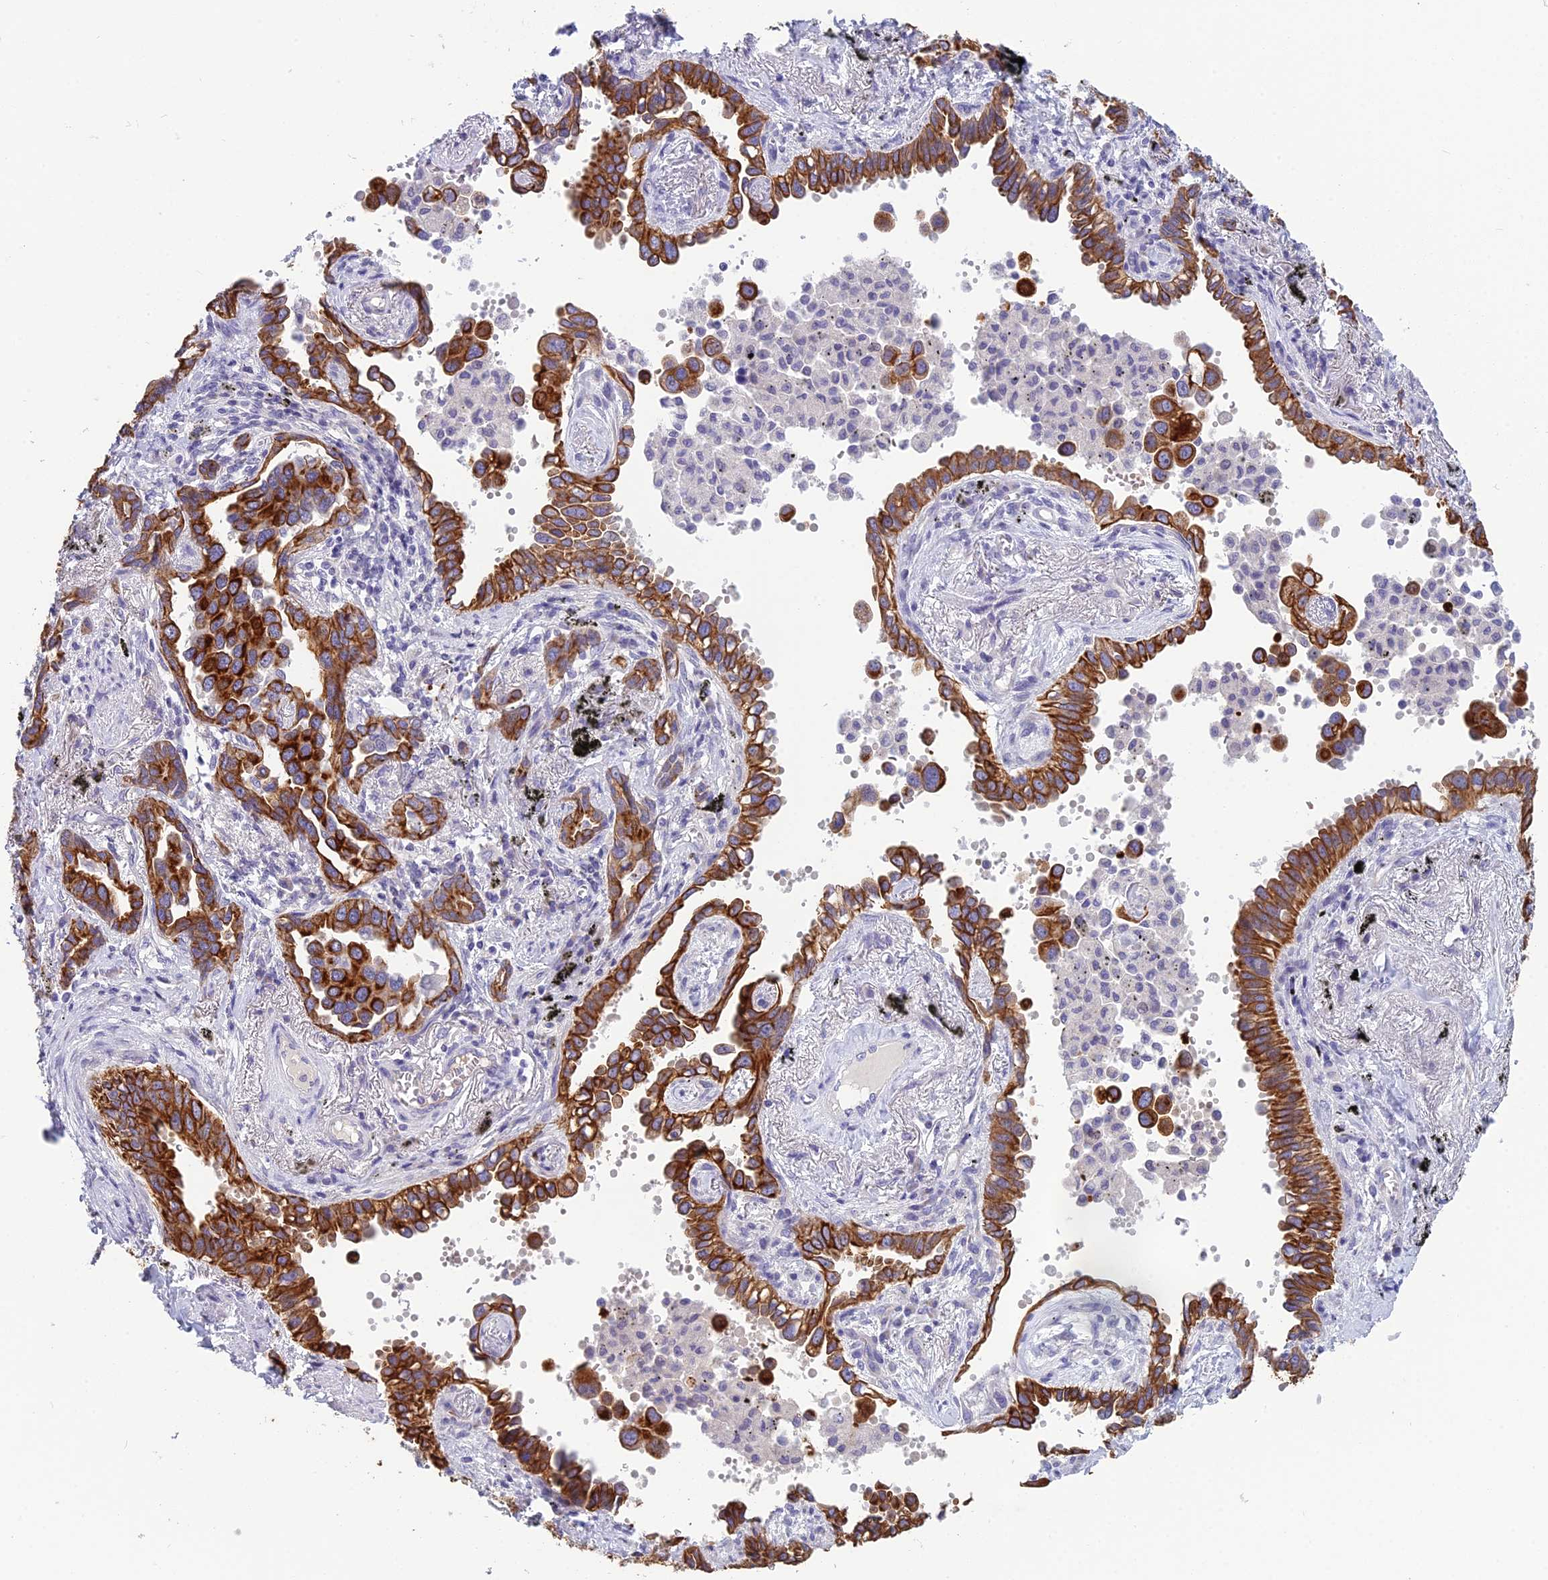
{"staining": {"intensity": "strong", "quantity": ">75%", "location": "cytoplasmic/membranous"}, "tissue": "lung cancer", "cell_type": "Tumor cells", "image_type": "cancer", "snomed": [{"axis": "morphology", "description": "Adenocarcinoma, NOS"}, {"axis": "topography", "description": "Lung"}], "caption": "The image demonstrates staining of lung adenocarcinoma, revealing strong cytoplasmic/membranous protein staining (brown color) within tumor cells. (Brightfield microscopy of DAB IHC at high magnification).", "gene": "RBM41", "patient": {"sex": "male", "age": 67}}